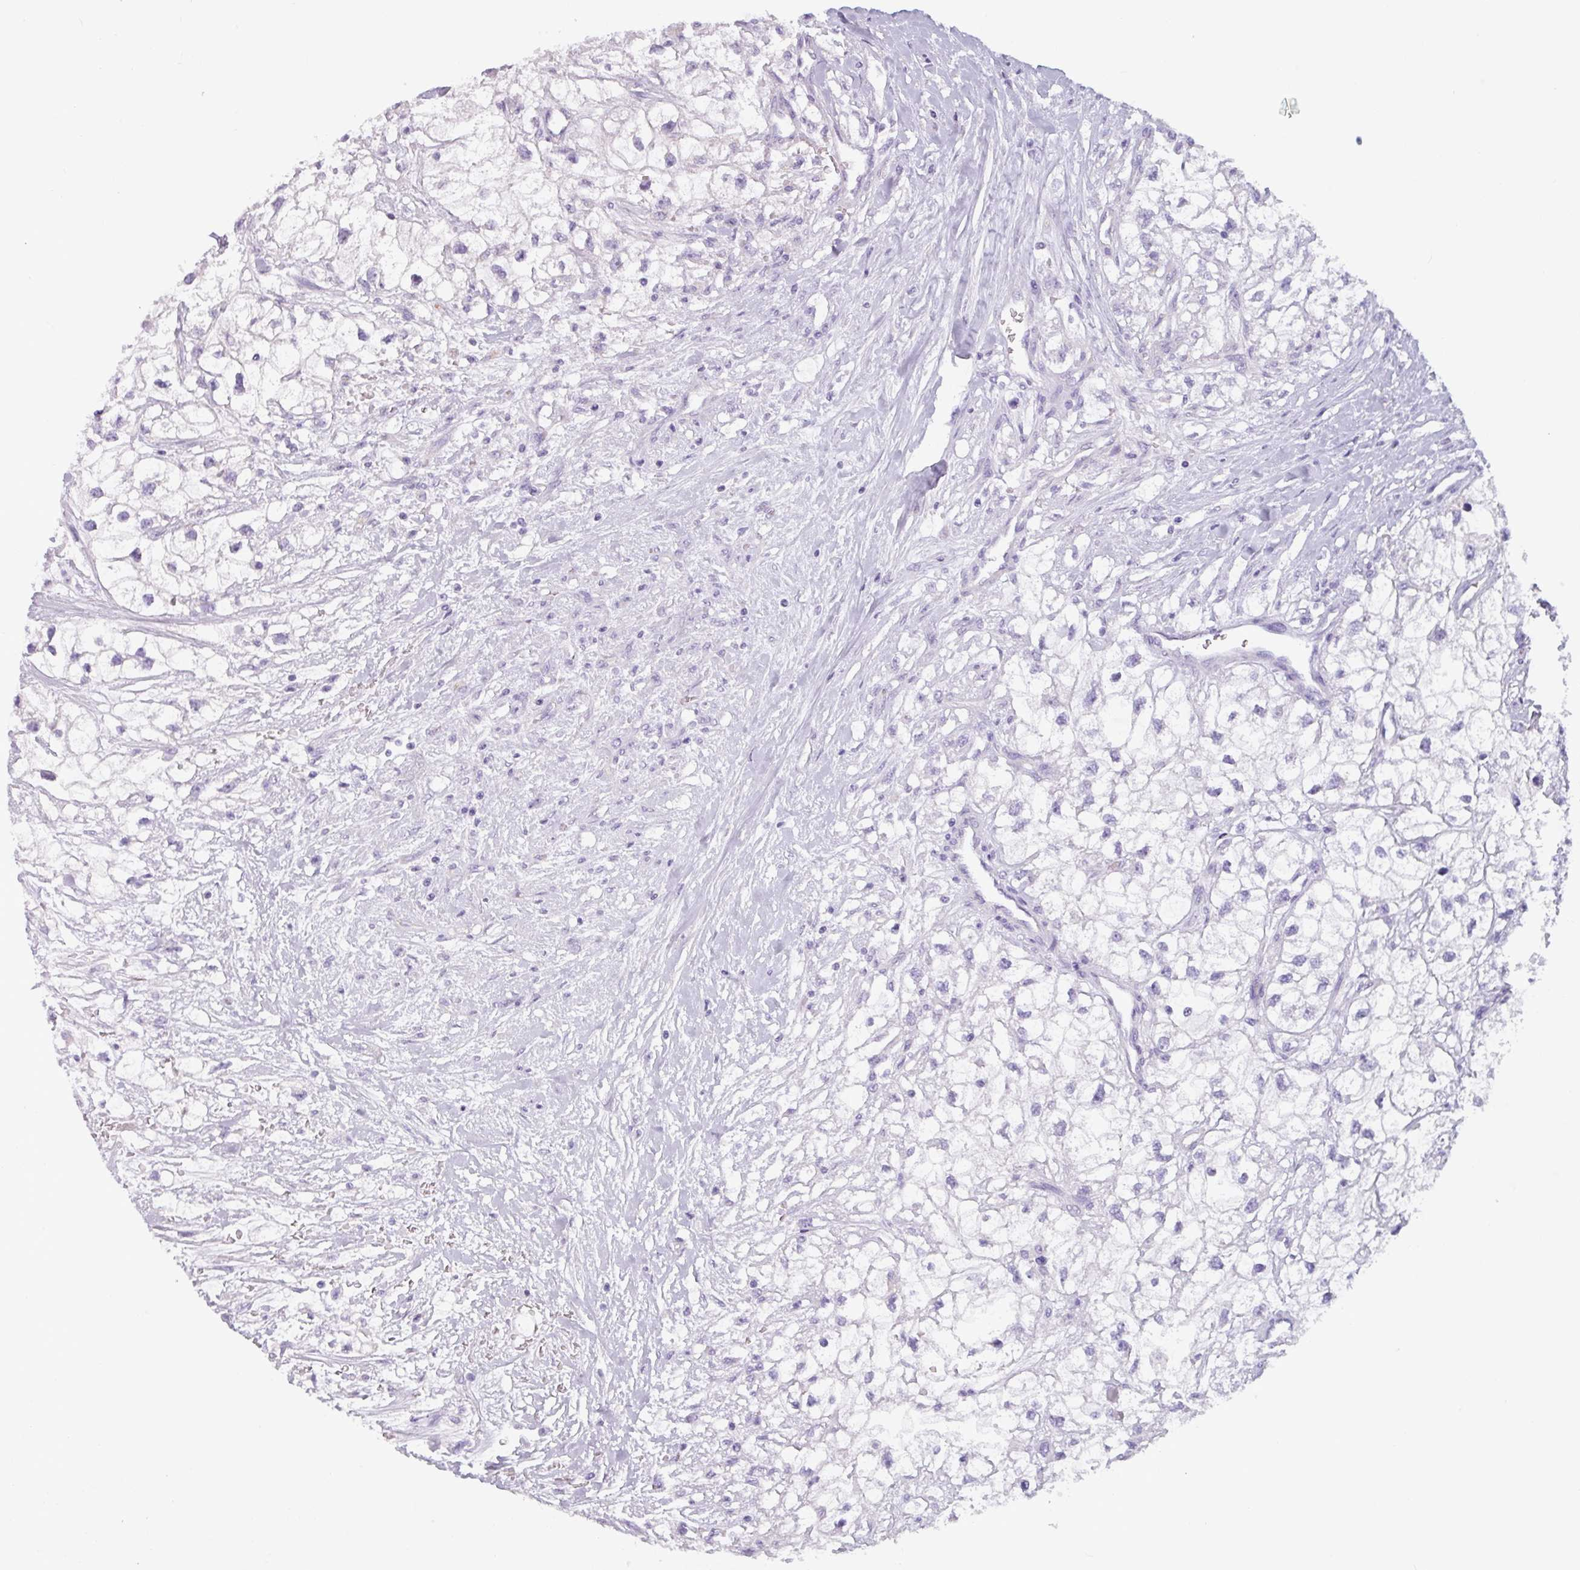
{"staining": {"intensity": "negative", "quantity": "none", "location": "none"}, "tissue": "renal cancer", "cell_type": "Tumor cells", "image_type": "cancer", "snomed": [{"axis": "morphology", "description": "Adenocarcinoma, NOS"}, {"axis": "topography", "description": "Kidney"}], "caption": "DAB (3,3'-diaminobenzidine) immunohistochemical staining of human renal cancer displays no significant expression in tumor cells.", "gene": "CAMK1", "patient": {"sex": "male", "age": 59}}